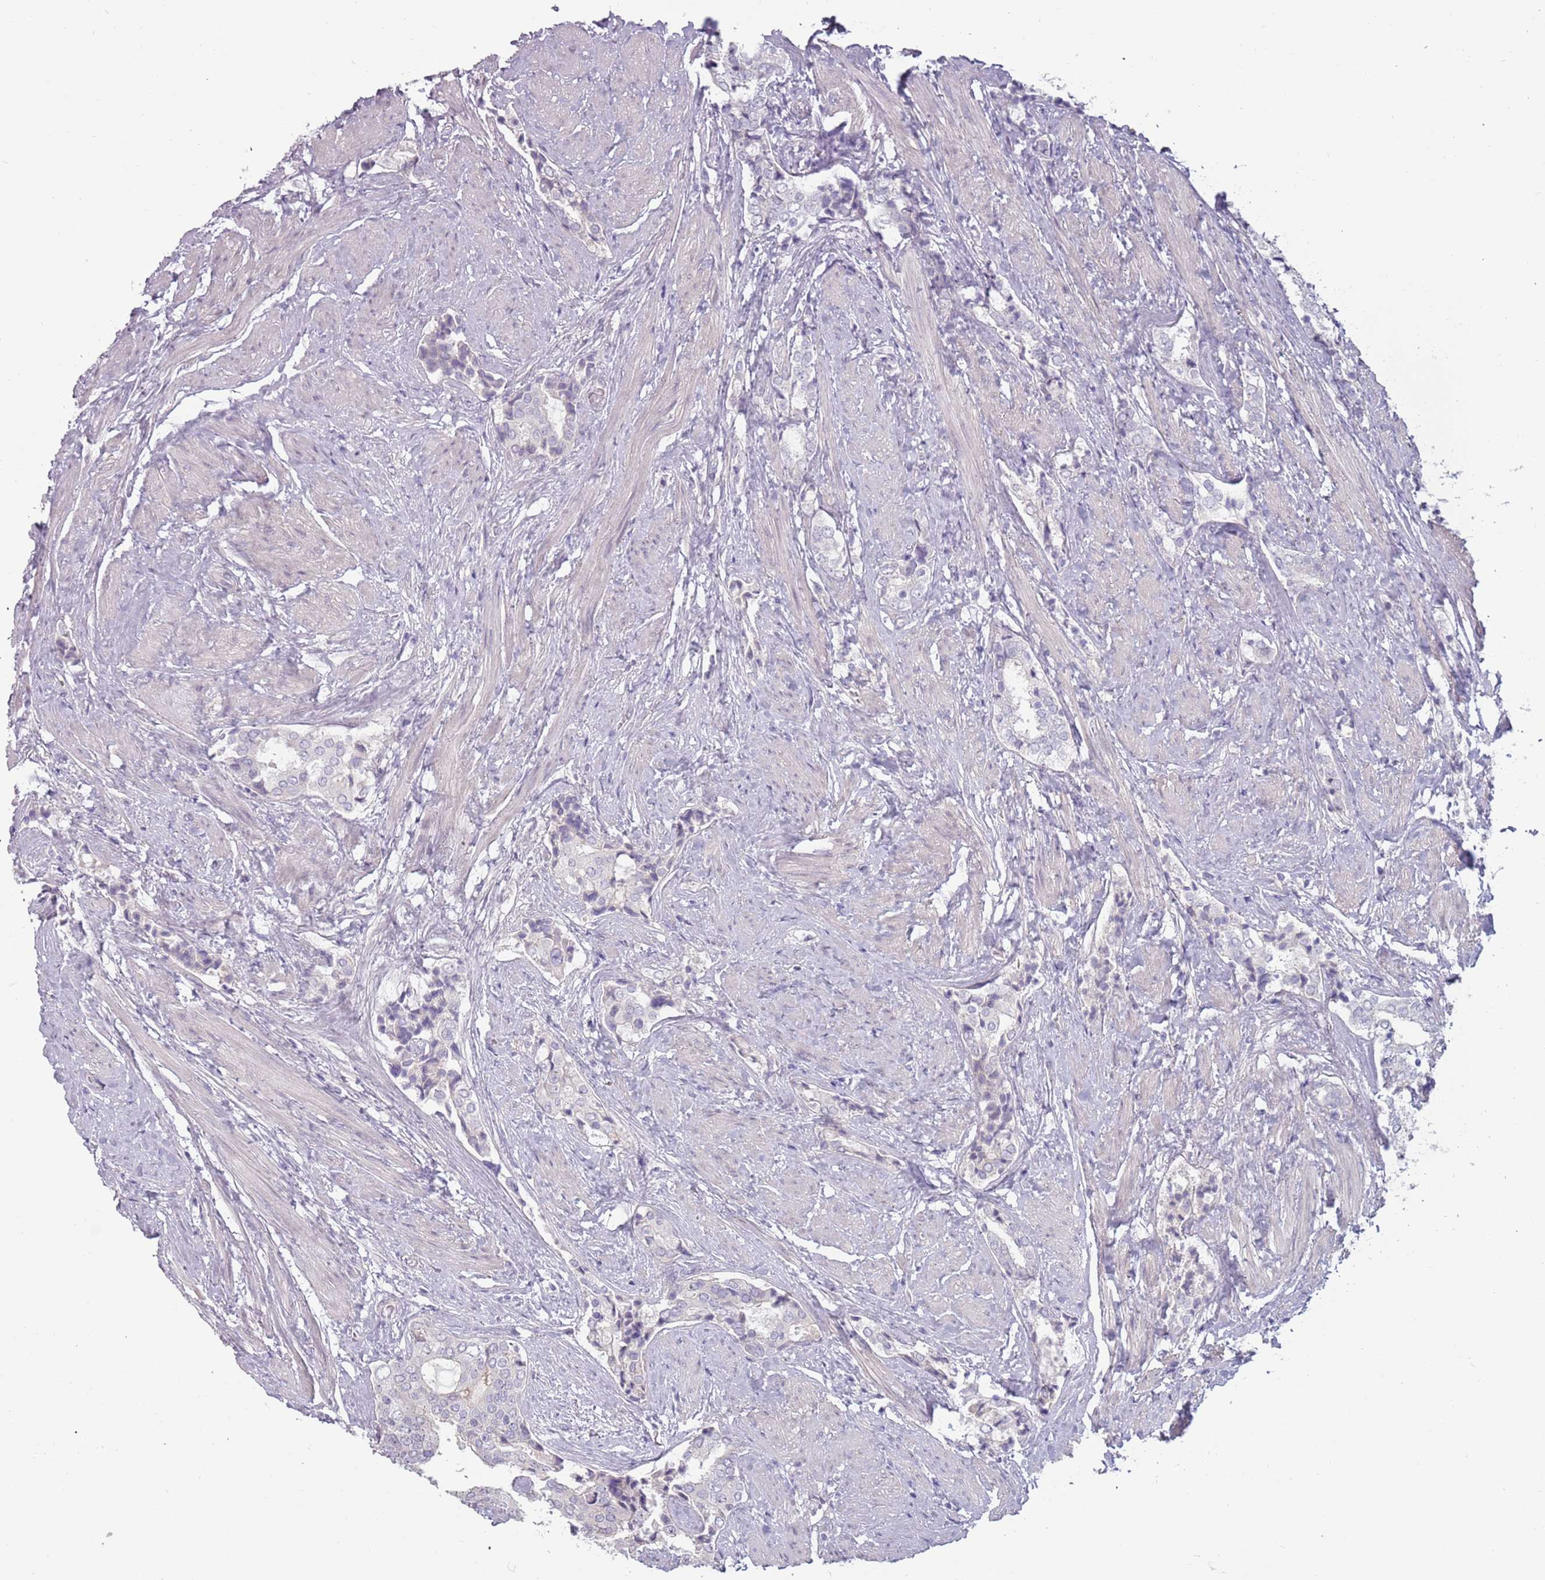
{"staining": {"intensity": "negative", "quantity": "none", "location": "none"}, "tissue": "prostate cancer", "cell_type": "Tumor cells", "image_type": "cancer", "snomed": [{"axis": "morphology", "description": "Adenocarcinoma, High grade"}, {"axis": "topography", "description": "Prostate"}], "caption": "Tumor cells show no significant staining in prostate high-grade adenocarcinoma. Nuclei are stained in blue.", "gene": "RFX2", "patient": {"sex": "male", "age": 71}}